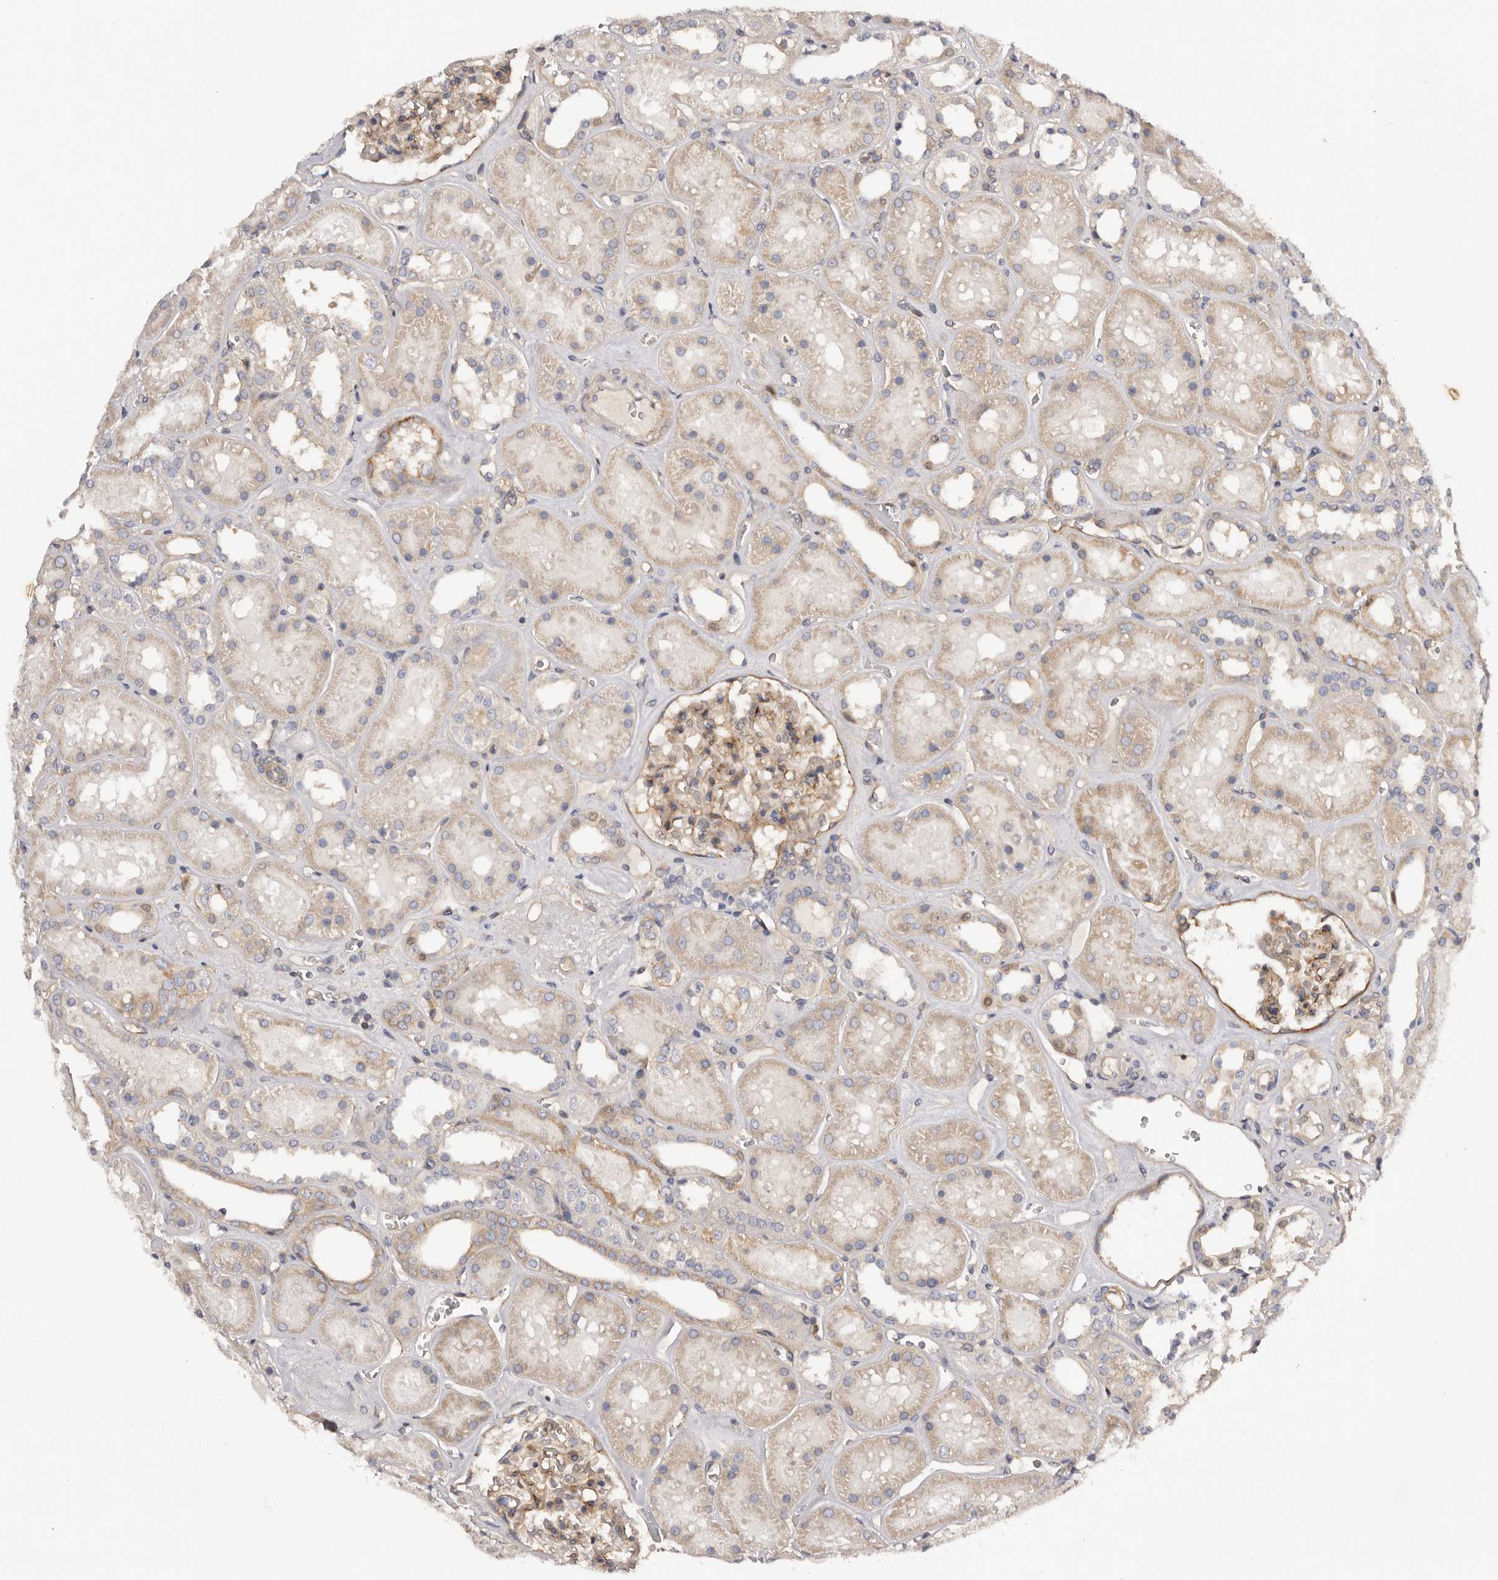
{"staining": {"intensity": "weak", "quantity": "25%-75%", "location": "cytoplasmic/membranous"}, "tissue": "kidney", "cell_type": "Cells in glomeruli", "image_type": "normal", "snomed": [{"axis": "morphology", "description": "Normal tissue, NOS"}, {"axis": "topography", "description": "Kidney"}], "caption": "This image shows normal kidney stained with immunohistochemistry (IHC) to label a protein in brown. The cytoplasmic/membranous of cells in glomeruli show weak positivity for the protein. Nuclei are counter-stained blue.", "gene": "DMRT2", "patient": {"sex": "female", "age": 41}}